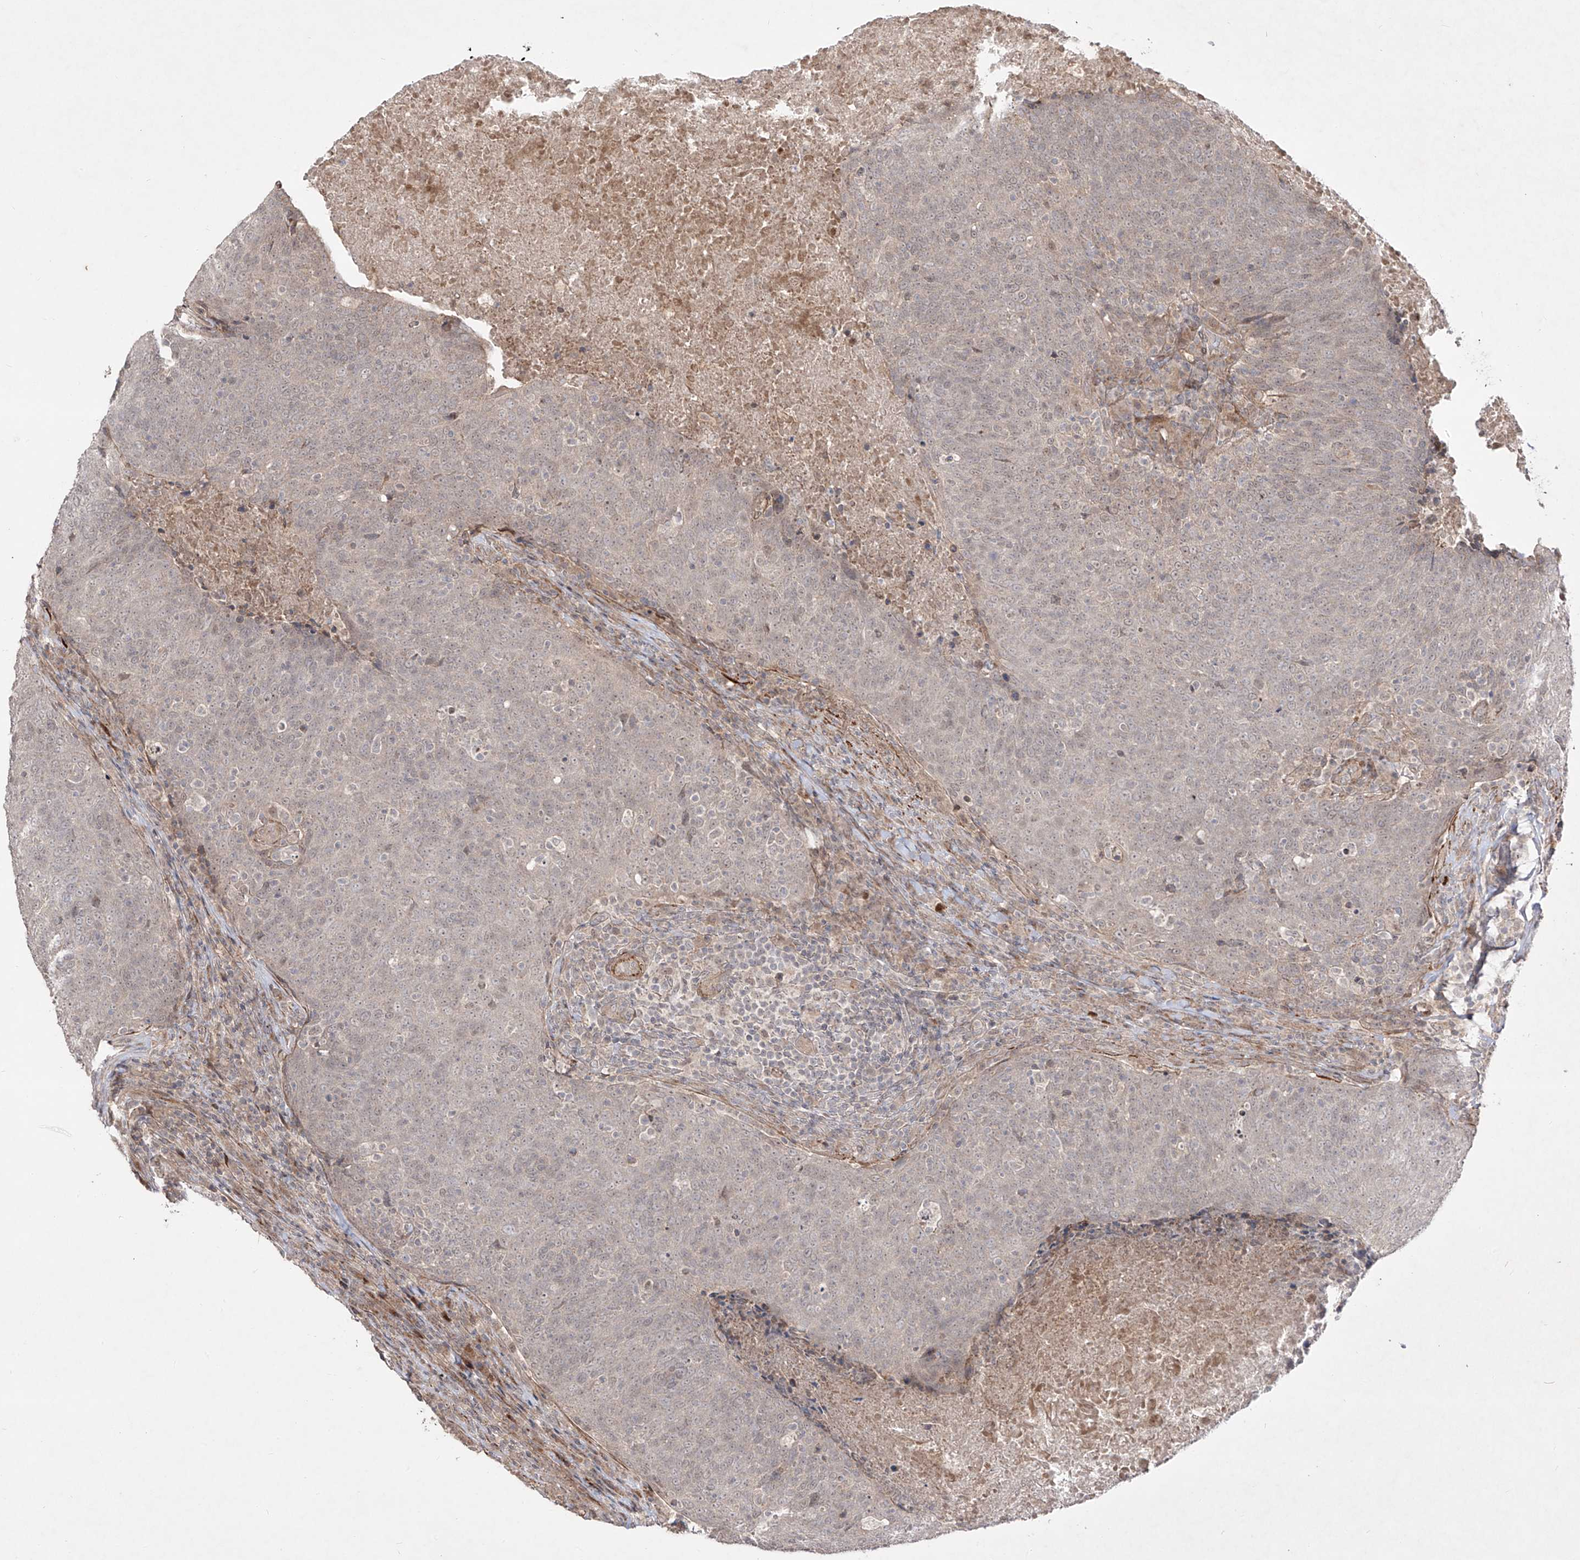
{"staining": {"intensity": "negative", "quantity": "none", "location": "none"}, "tissue": "head and neck cancer", "cell_type": "Tumor cells", "image_type": "cancer", "snomed": [{"axis": "morphology", "description": "Squamous cell carcinoma, NOS"}, {"axis": "morphology", "description": "Squamous cell carcinoma, metastatic, NOS"}, {"axis": "topography", "description": "Lymph node"}, {"axis": "topography", "description": "Head-Neck"}], "caption": "DAB immunohistochemical staining of human head and neck cancer (metastatic squamous cell carcinoma) reveals no significant expression in tumor cells.", "gene": "KDM1B", "patient": {"sex": "male", "age": 62}}